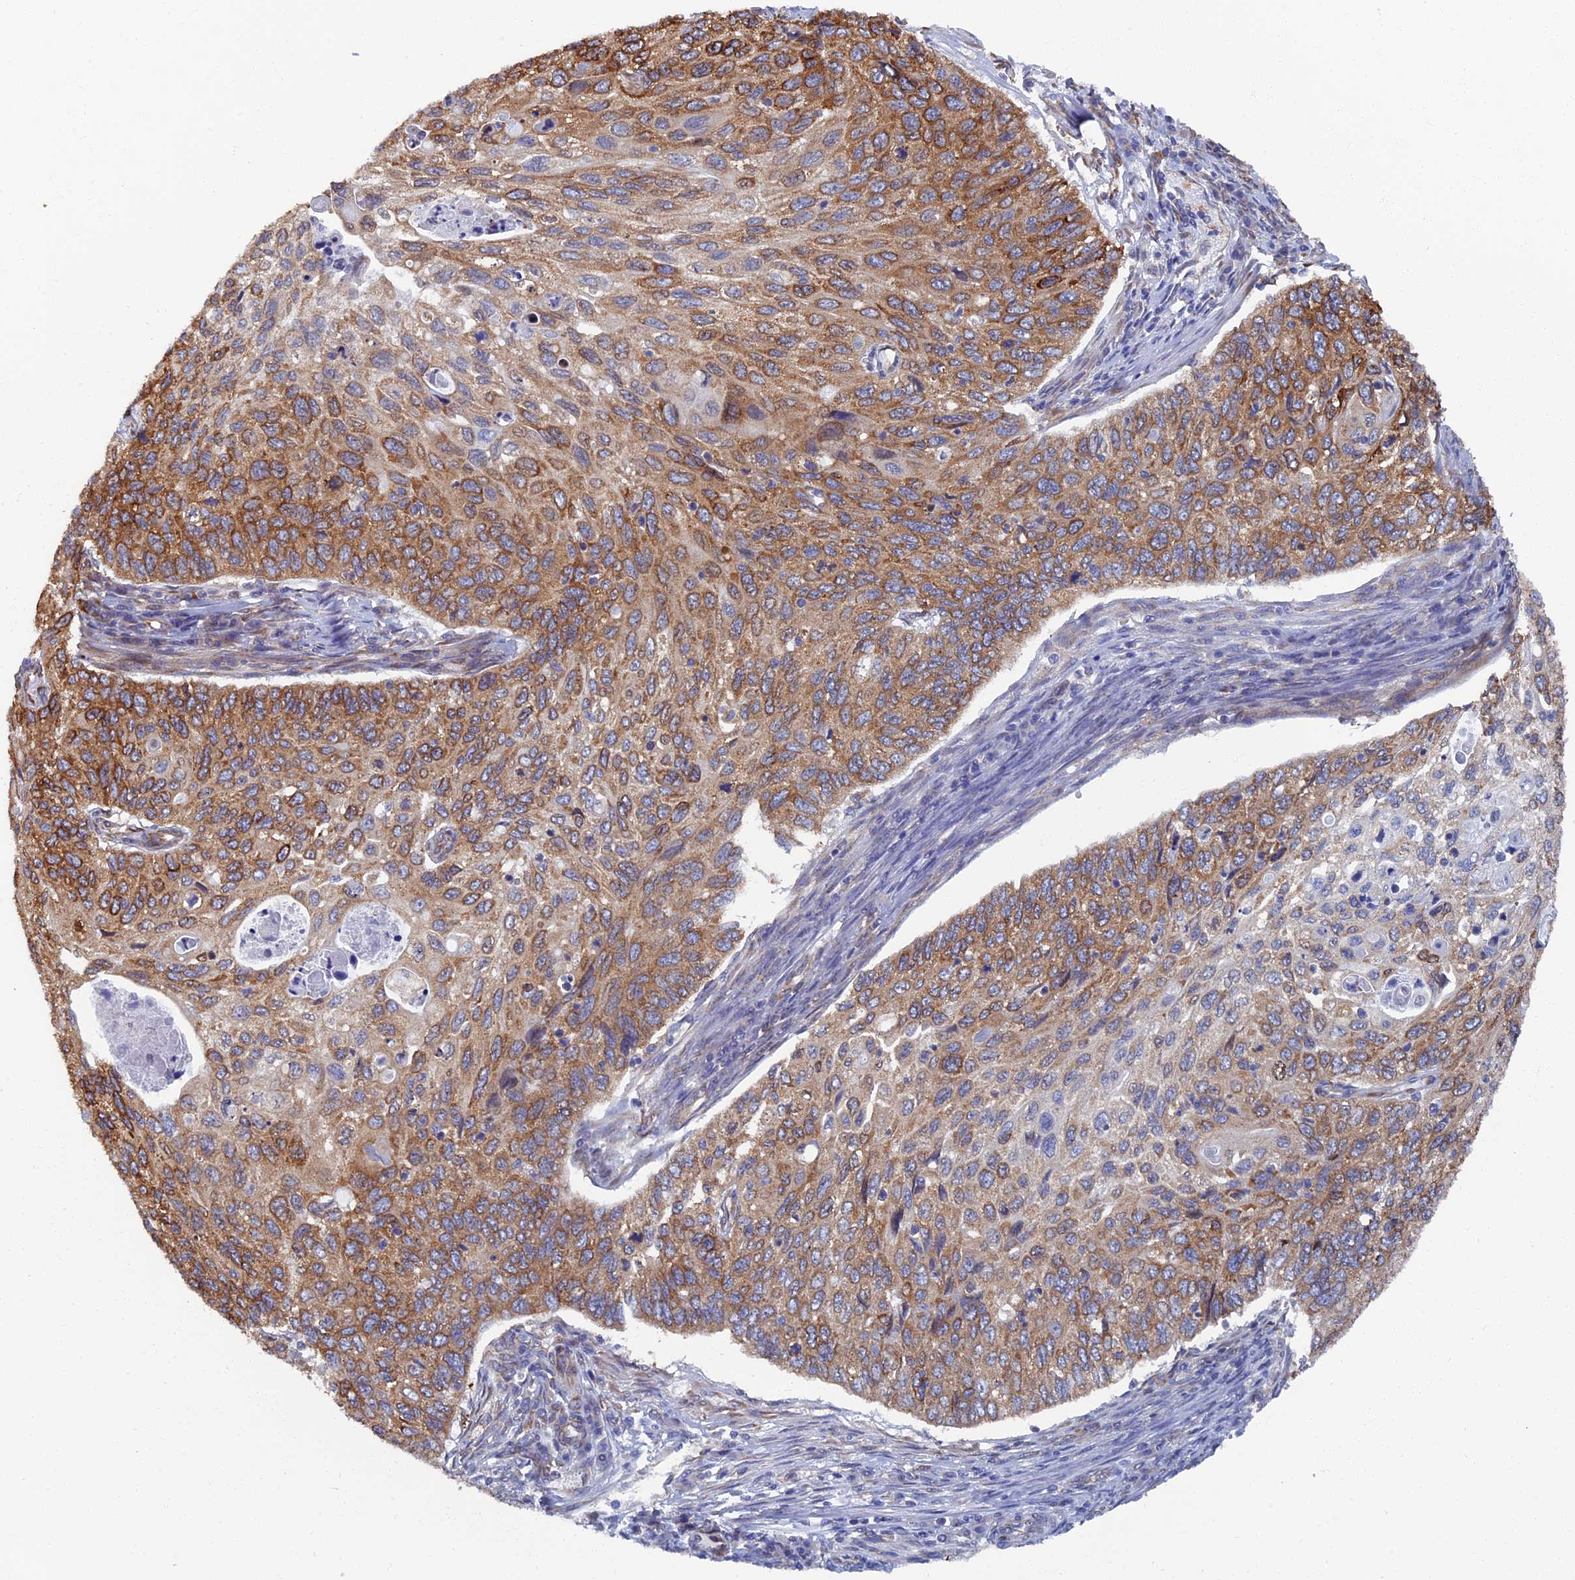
{"staining": {"intensity": "moderate", "quantity": ">75%", "location": "cytoplasmic/membranous"}, "tissue": "cervical cancer", "cell_type": "Tumor cells", "image_type": "cancer", "snomed": [{"axis": "morphology", "description": "Squamous cell carcinoma, NOS"}, {"axis": "topography", "description": "Cervix"}], "caption": "Immunohistochemical staining of human cervical cancer reveals moderate cytoplasmic/membranous protein expression in approximately >75% of tumor cells.", "gene": "YBX1", "patient": {"sex": "female", "age": 70}}